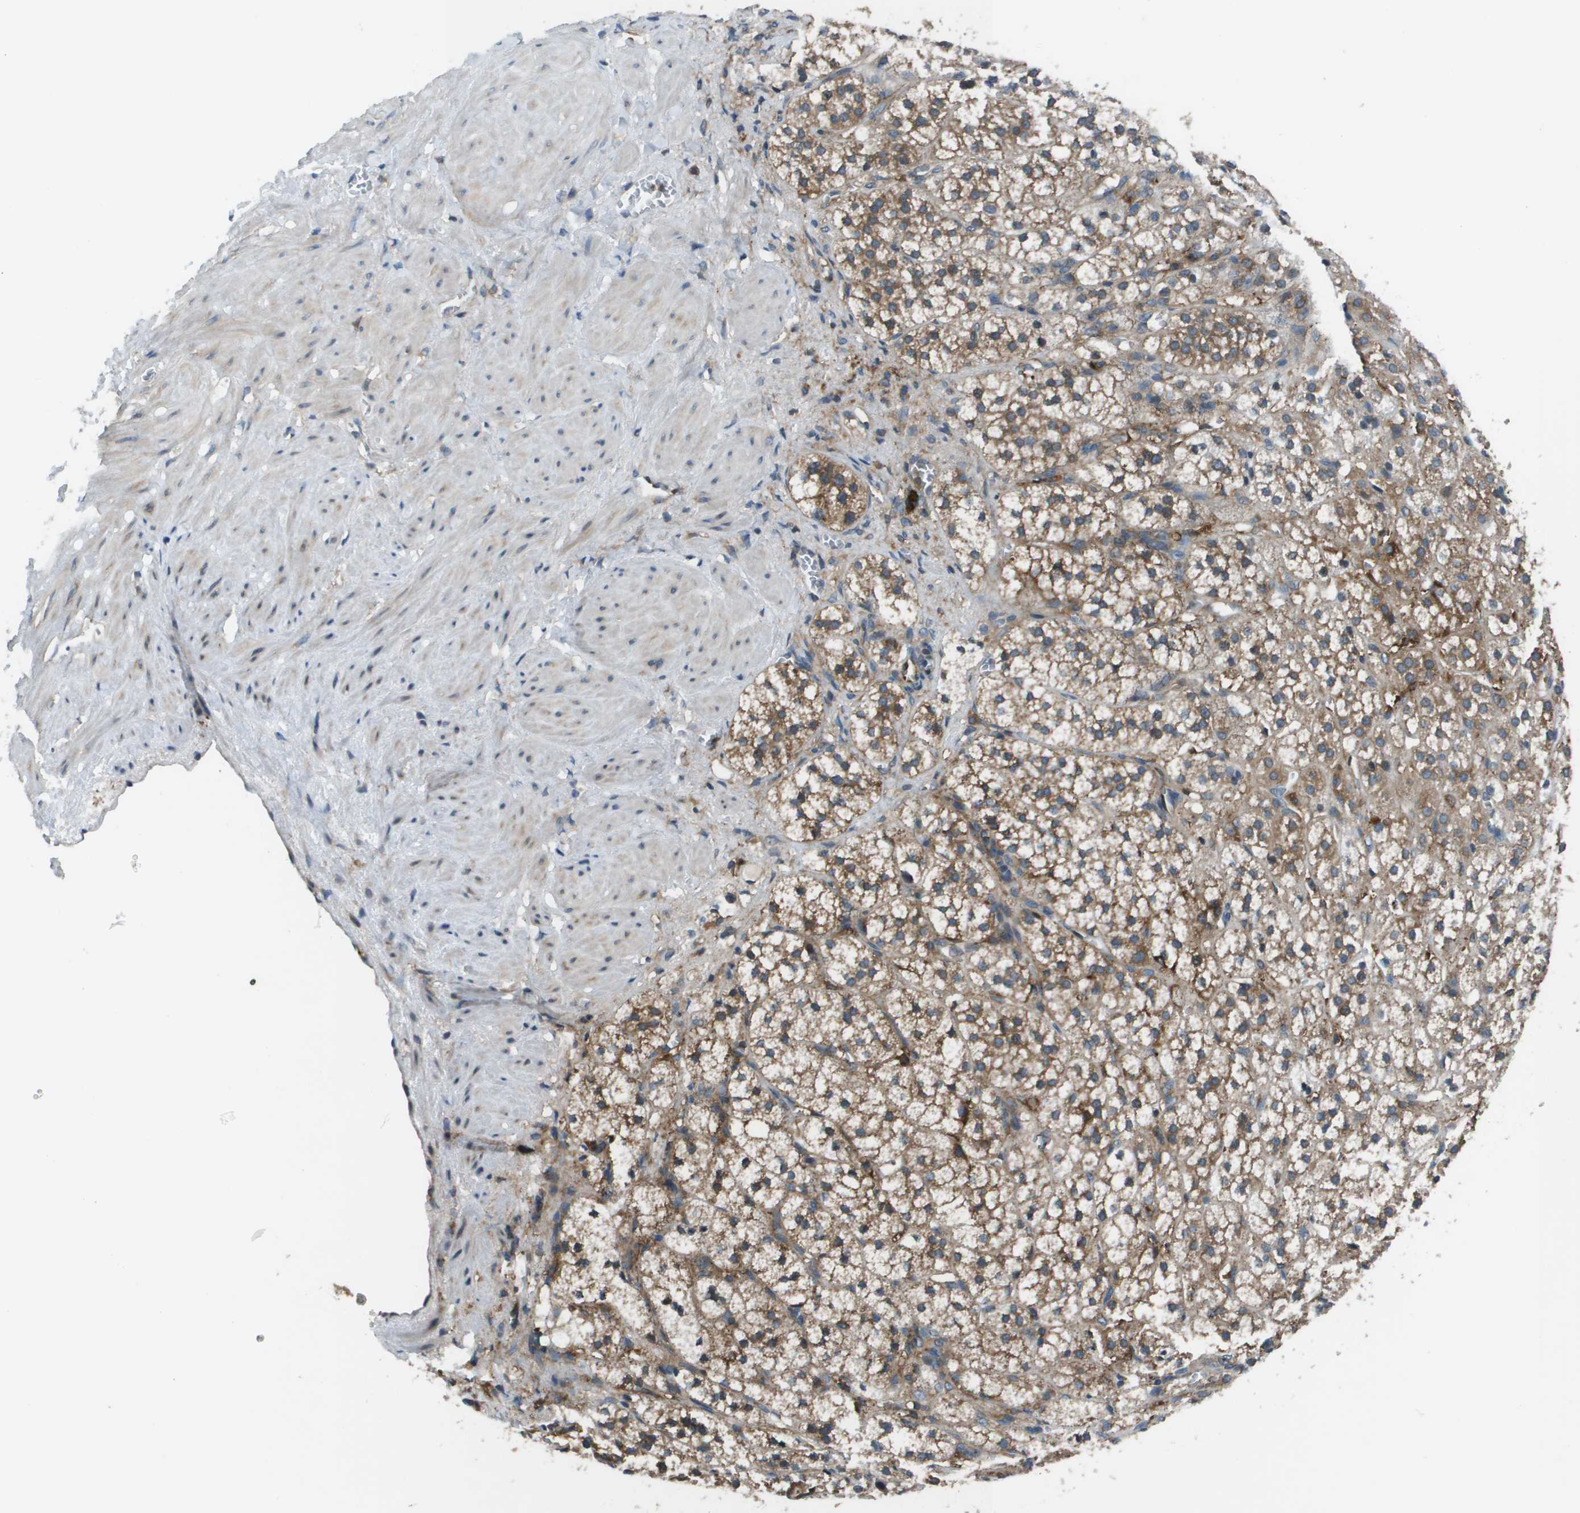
{"staining": {"intensity": "moderate", "quantity": ">75%", "location": "cytoplasmic/membranous"}, "tissue": "adrenal gland", "cell_type": "Glandular cells", "image_type": "normal", "snomed": [{"axis": "morphology", "description": "Normal tissue, NOS"}, {"axis": "topography", "description": "Adrenal gland"}], "caption": "Immunohistochemical staining of normal adrenal gland displays medium levels of moderate cytoplasmic/membranous positivity in approximately >75% of glandular cells. The staining was performed using DAB (3,3'-diaminobenzidine) to visualize the protein expression in brown, while the nuclei were stained in blue with hematoxylin (Magnification: 20x).", "gene": "EIF3B", "patient": {"sex": "male", "age": 56}}